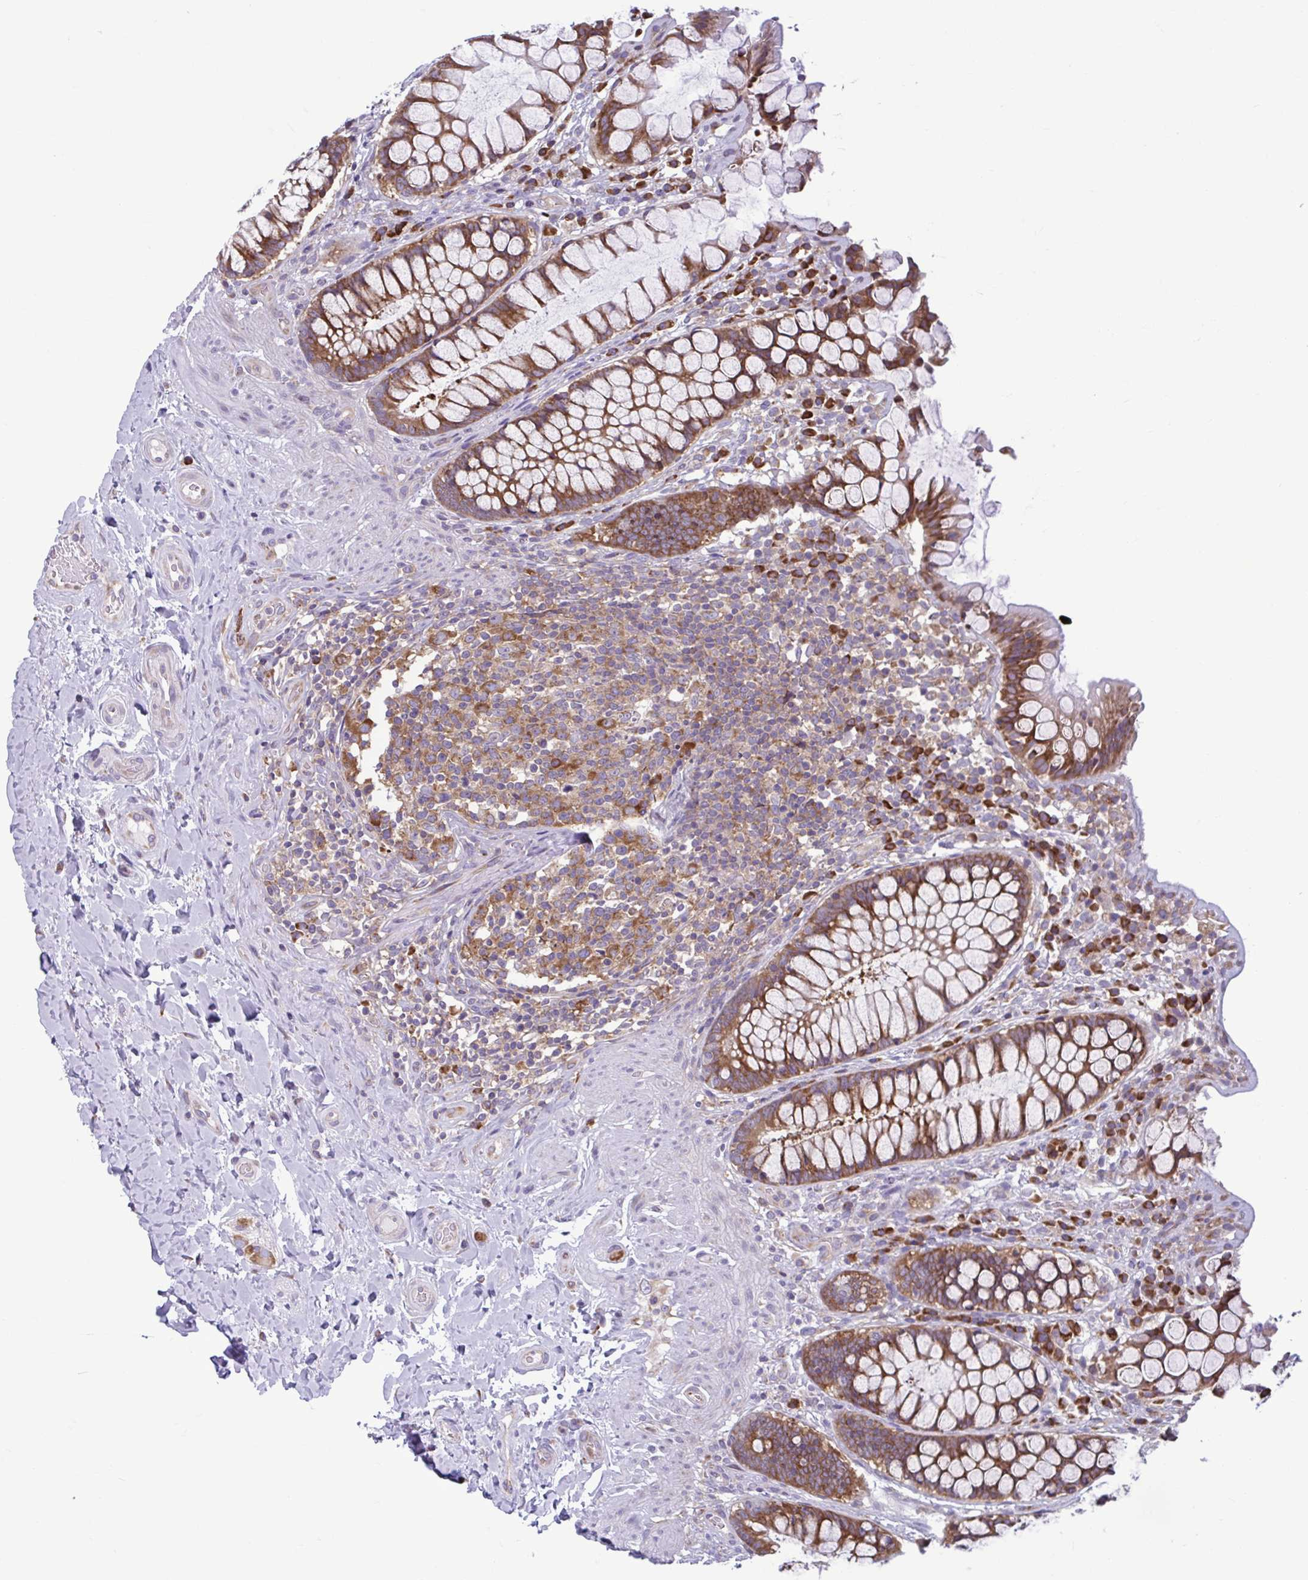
{"staining": {"intensity": "strong", "quantity": ">75%", "location": "cytoplasmic/membranous"}, "tissue": "rectum", "cell_type": "Glandular cells", "image_type": "normal", "snomed": [{"axis": "morphology", "description": "Normal tissue, NOS"}, {"axis": "topography", "description": "Rectum"}], "caption": "Strong cytoplasmic/membranous positivity for a protein is present in approximately >75% of glandular cells of unremarkable rectum using immunohistochemistry.", "gene": "RPS16", "patient": {"sex": "female", "age": 58}}